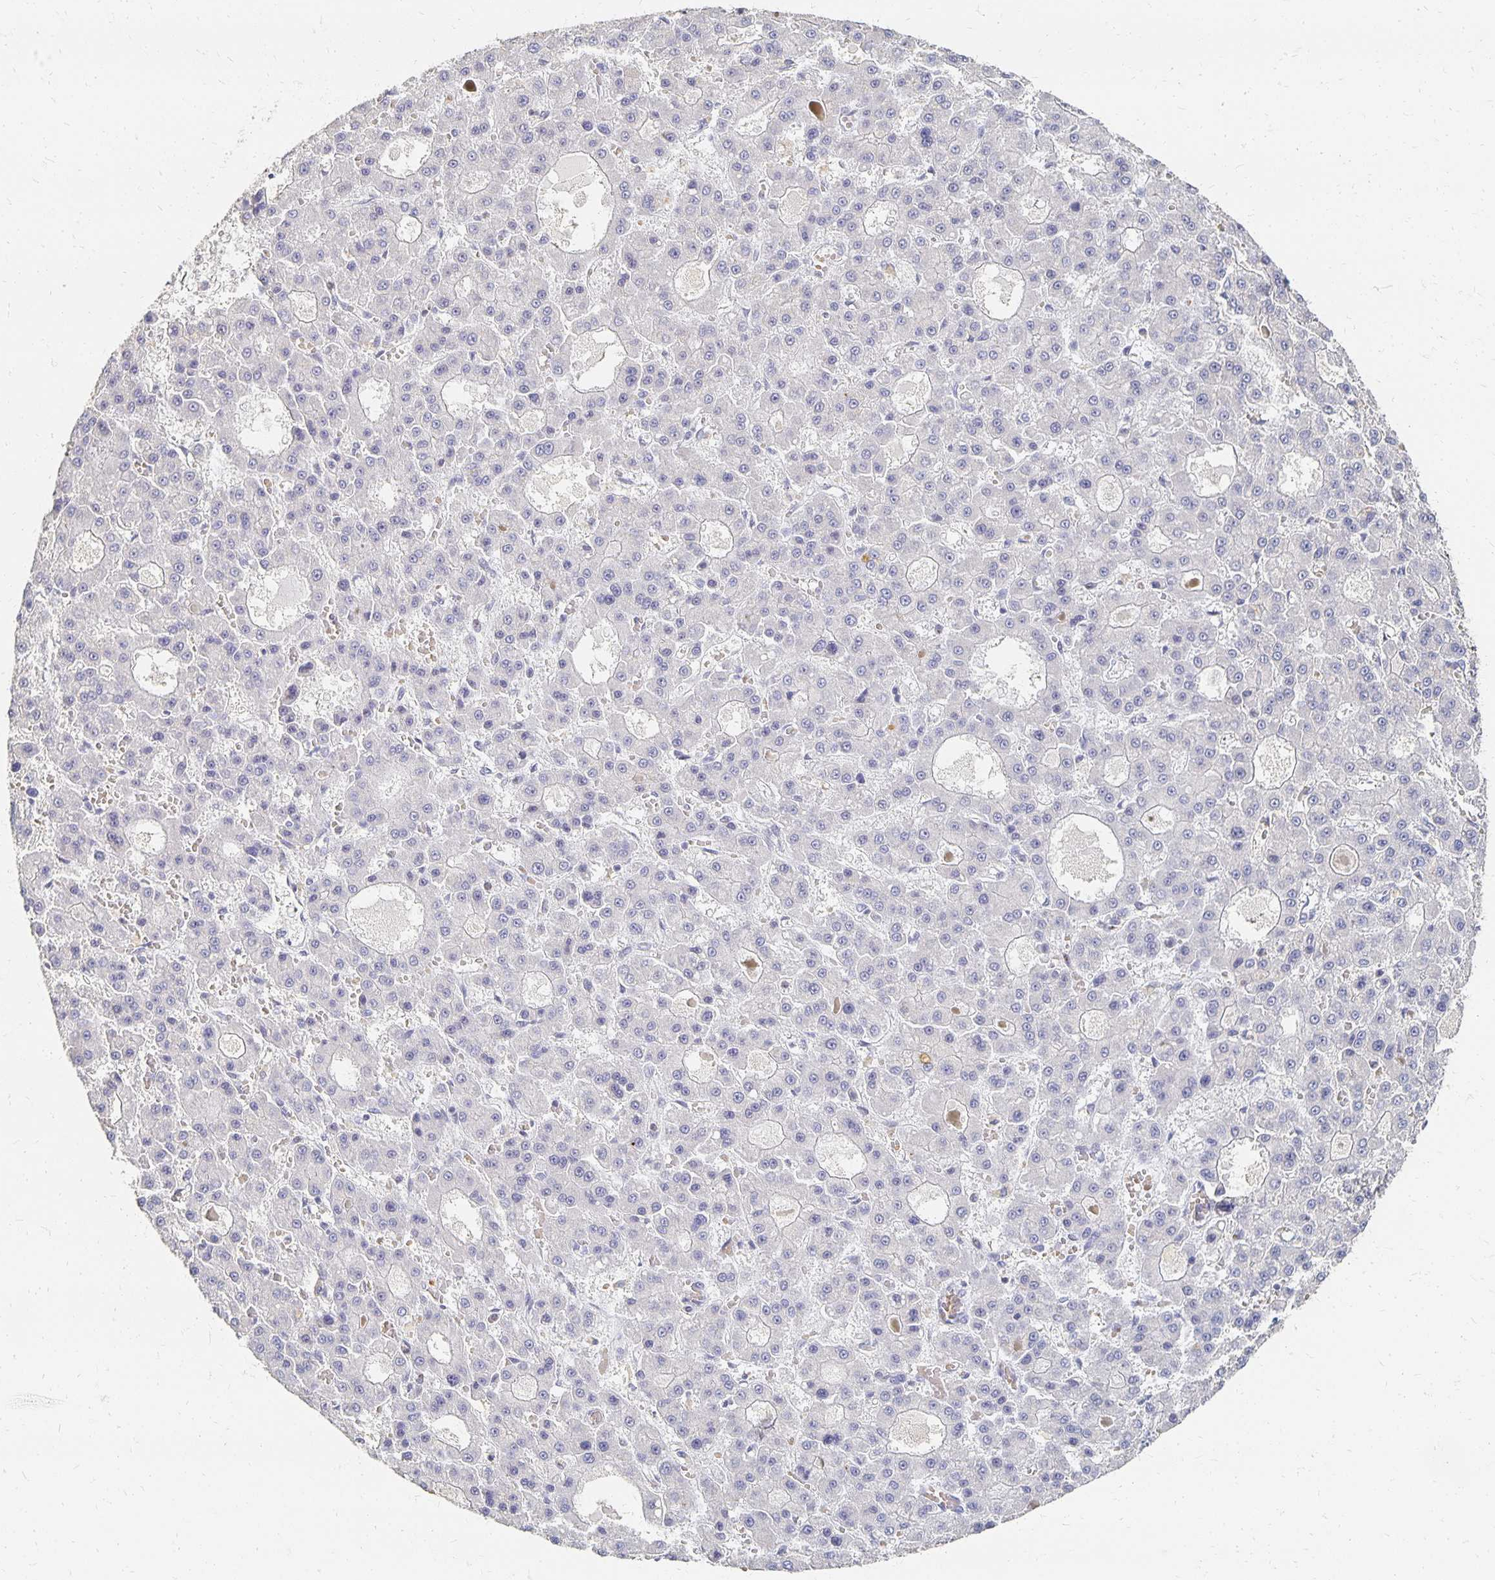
{"staining": {"intensity": "negative", "quantity": "none", "location": "none"}, "tissue": "liver cancer", "cell_type": "Tumor cells", "image_type": "cancer", "snomed": [{"axis": "morphology", "description": "Carcinoma, Hepatocellular, NOS"}, {"axis": "topography", "description": "Liver"}], "caption": "Immunohistochemistry (IHC) of human hepatocellular carcinoma (liver) reveals no positivity in tumor cells.", "gene": "CST6", "patient": {"sex": "male", "age": 70}}